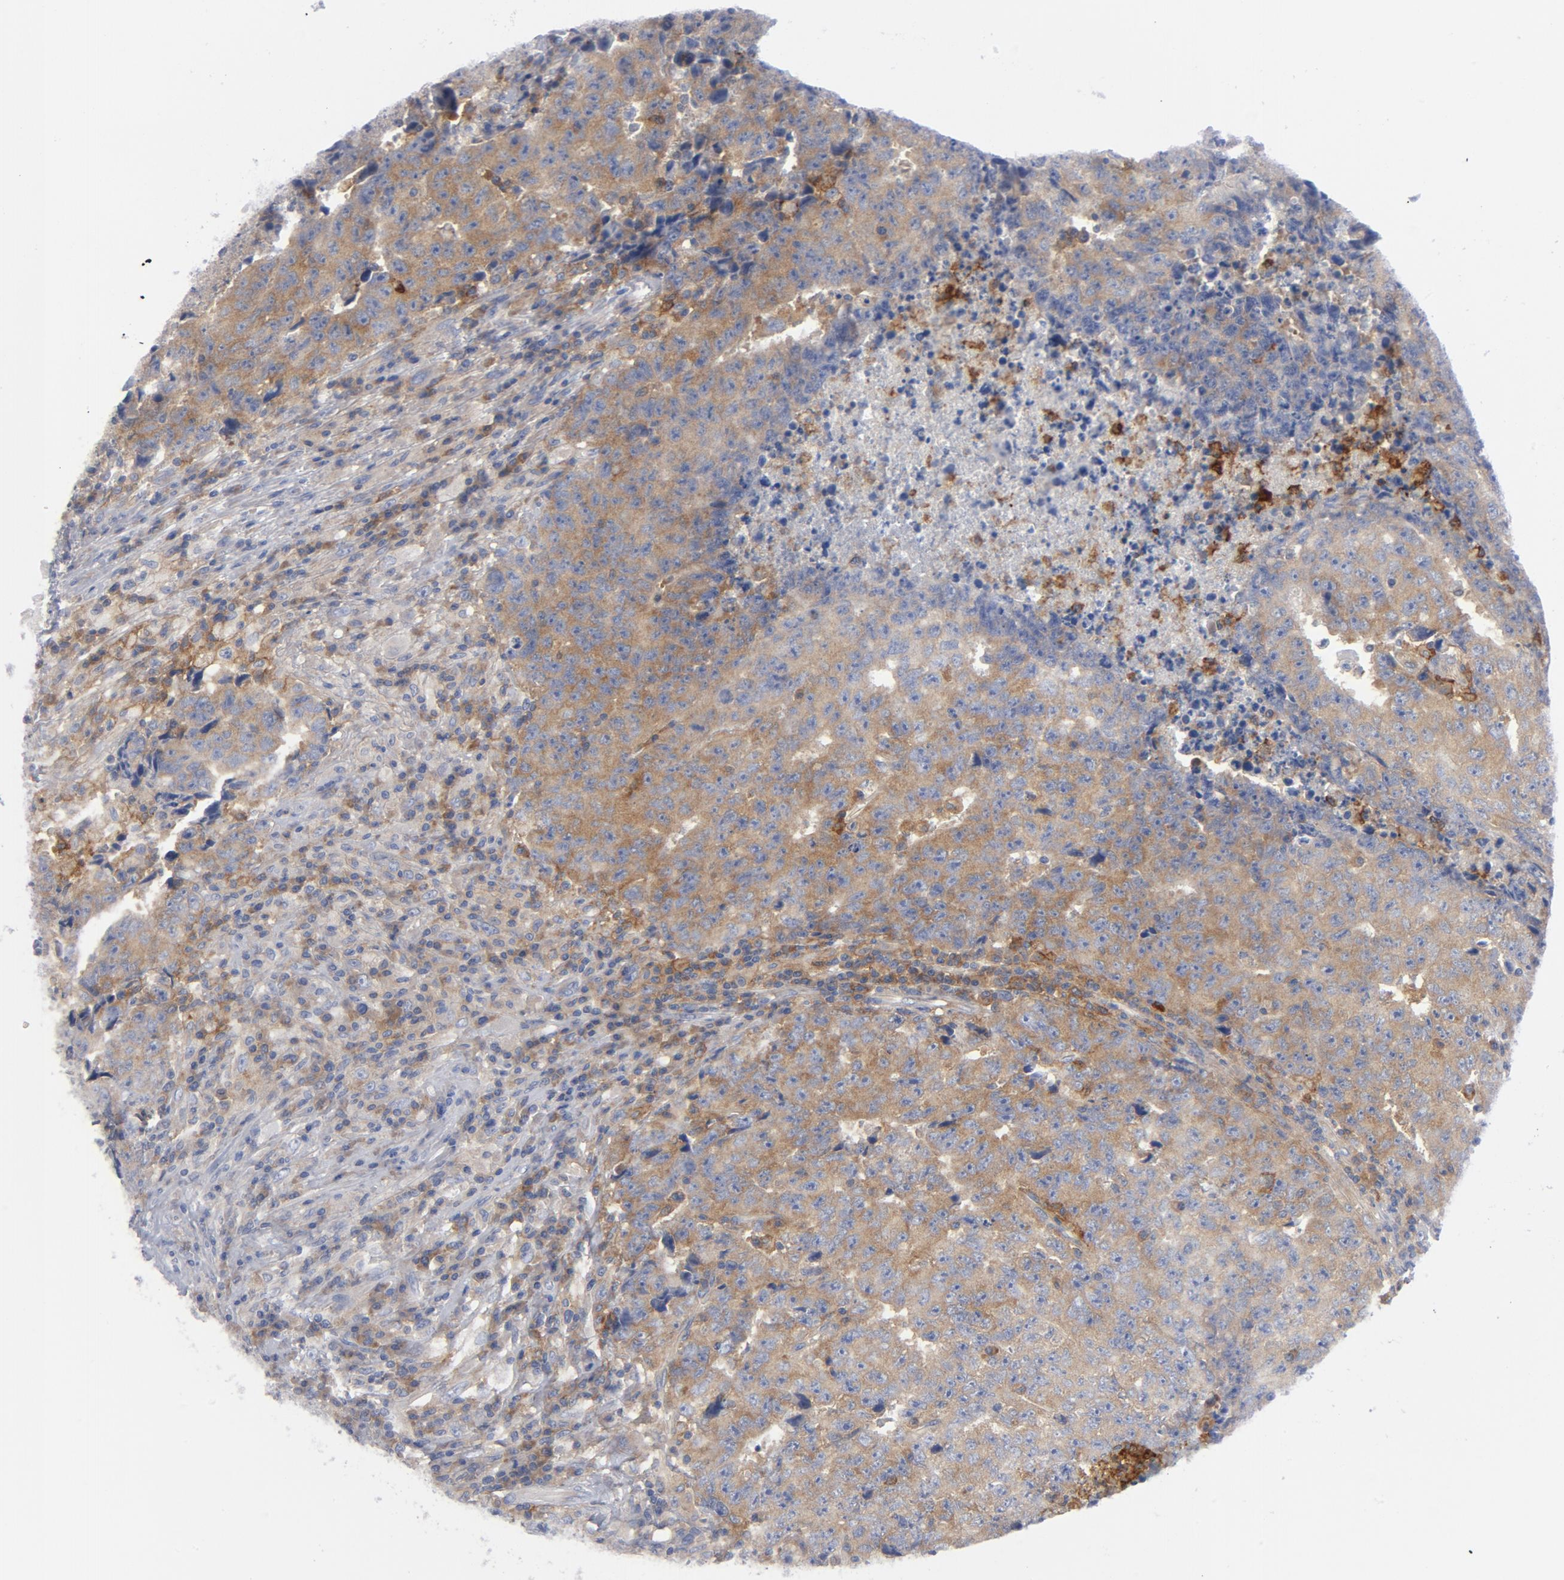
{"staining": {"intensity": "moderate", "quantity": "25%-75%", "location": "cytoplasmic/membranous"}, "tissue": "testis cancer", "cell_type": "Tumor cells", "image_type": "cancer", "snomed": [{"axis": "morphology", "description": "Necrosis, NOS"}, {"axis": "morphology", "description": "Carcinoma, Embryonal, NOS"}, {"axis": "topography", "description": "Testis"}], "caption": "Protein staining of testis cancer (embryonal carcinoma) tissue demonstrates moderate cytoplasmic/membranous expression in approximately 25%-75% of tumor cells. The protein is stained brown, and the nuclei are stained in blue (DAB IHC with brightfield microscopy, high magnification).", "gene": "CD86", "patient": {"sex": "male", "age": 19}}